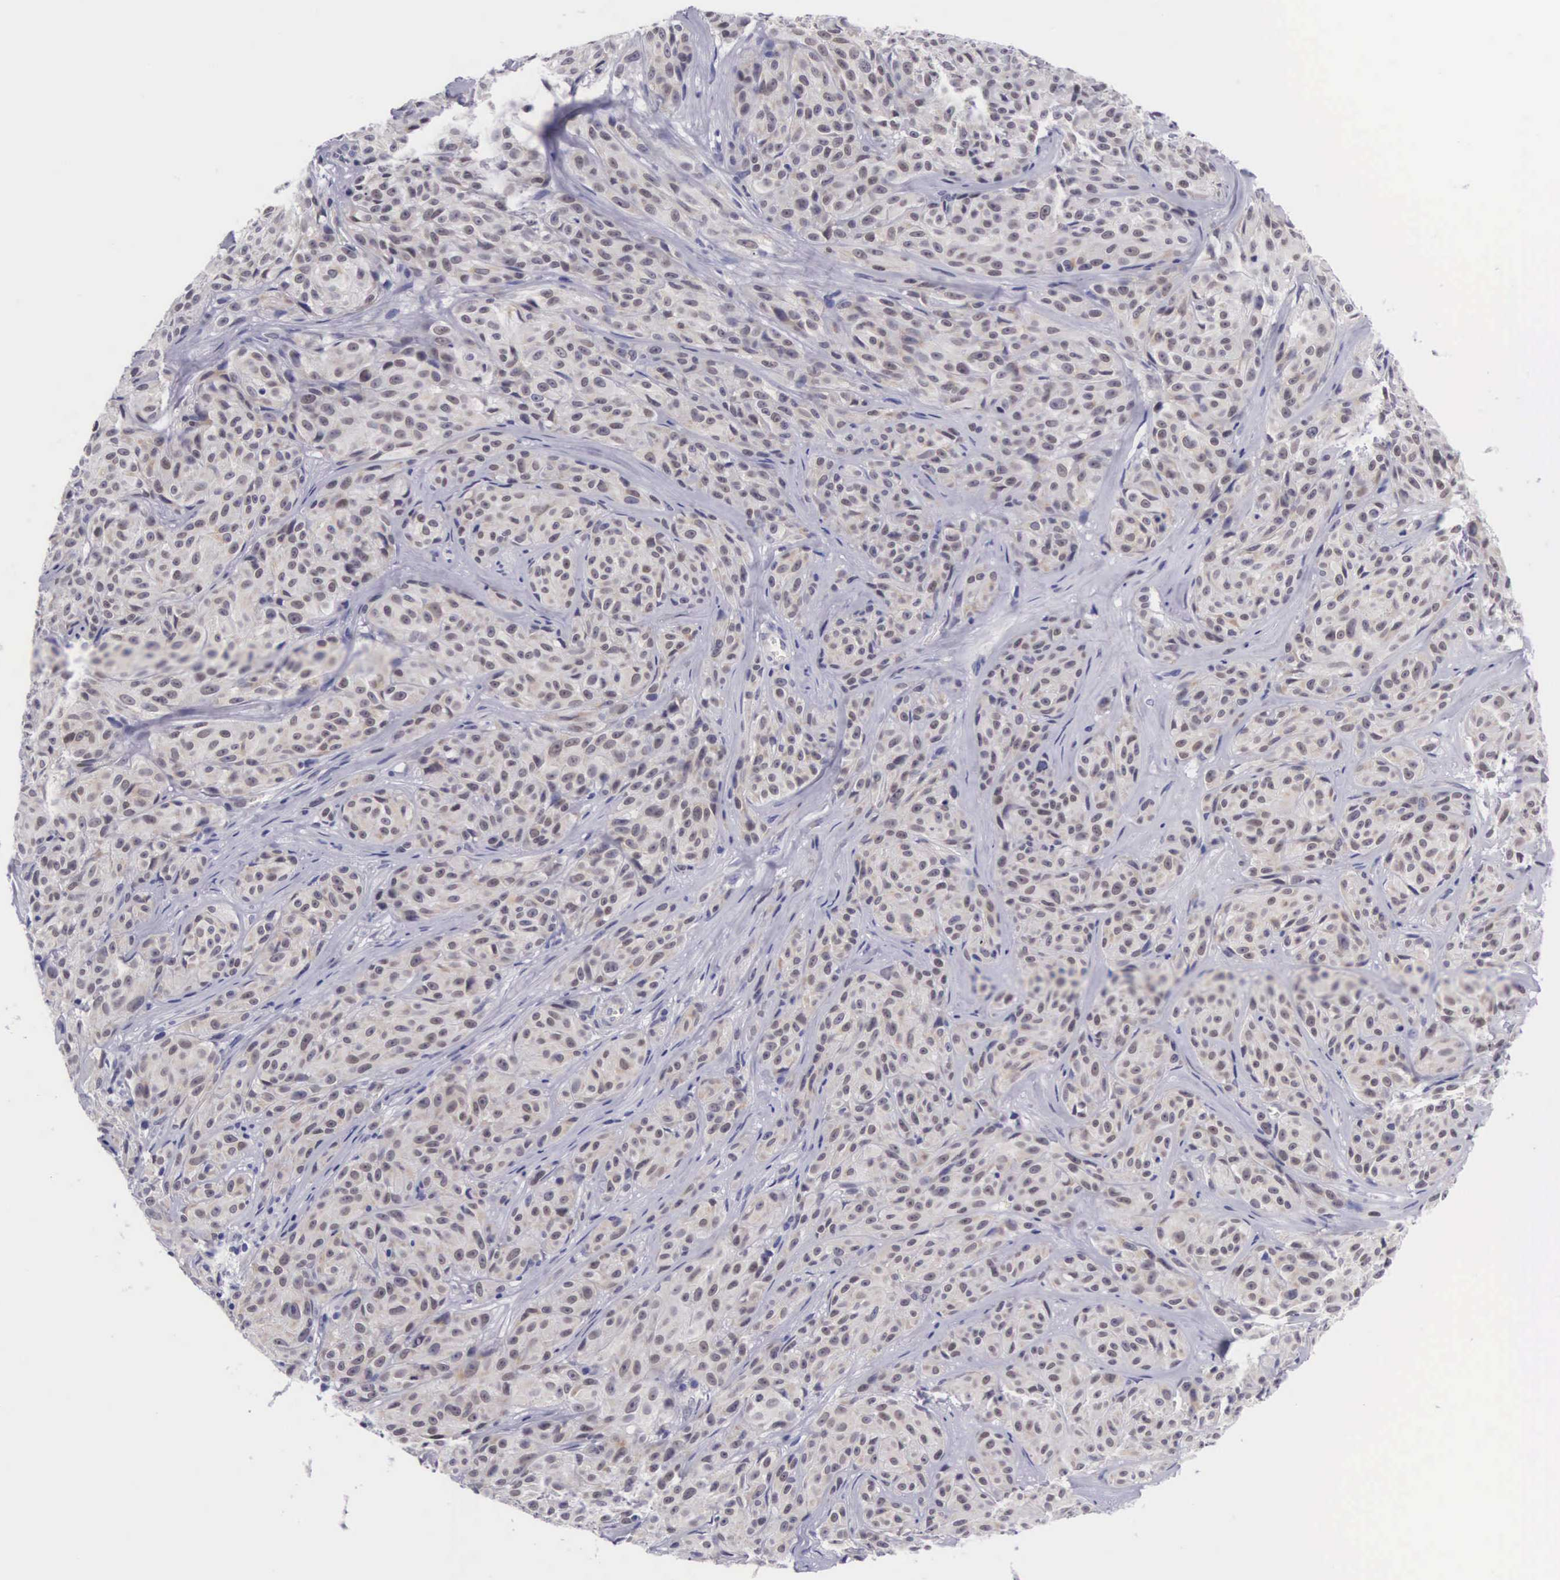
{"staining": {"intensity": "weak", "quantity": "25%-75%", "location": "cytoplasmic/membranous"}, "tissue": "melanoma", "cell_type": "Tumor cells", "image_type": "cancer", "snomed": [{"axis": "morphology", "description": "Malignant melanoma, NOS"}, {"axis": "topography", "description": "Skin"}], "caption": "The image reveals a brown stain indicating the presence of a protein in the cytoplasmic/membranous of tumor cells in malignant melanoma.", "gene": "SOX11", "patient": {"sex": "male", "age": 56}}